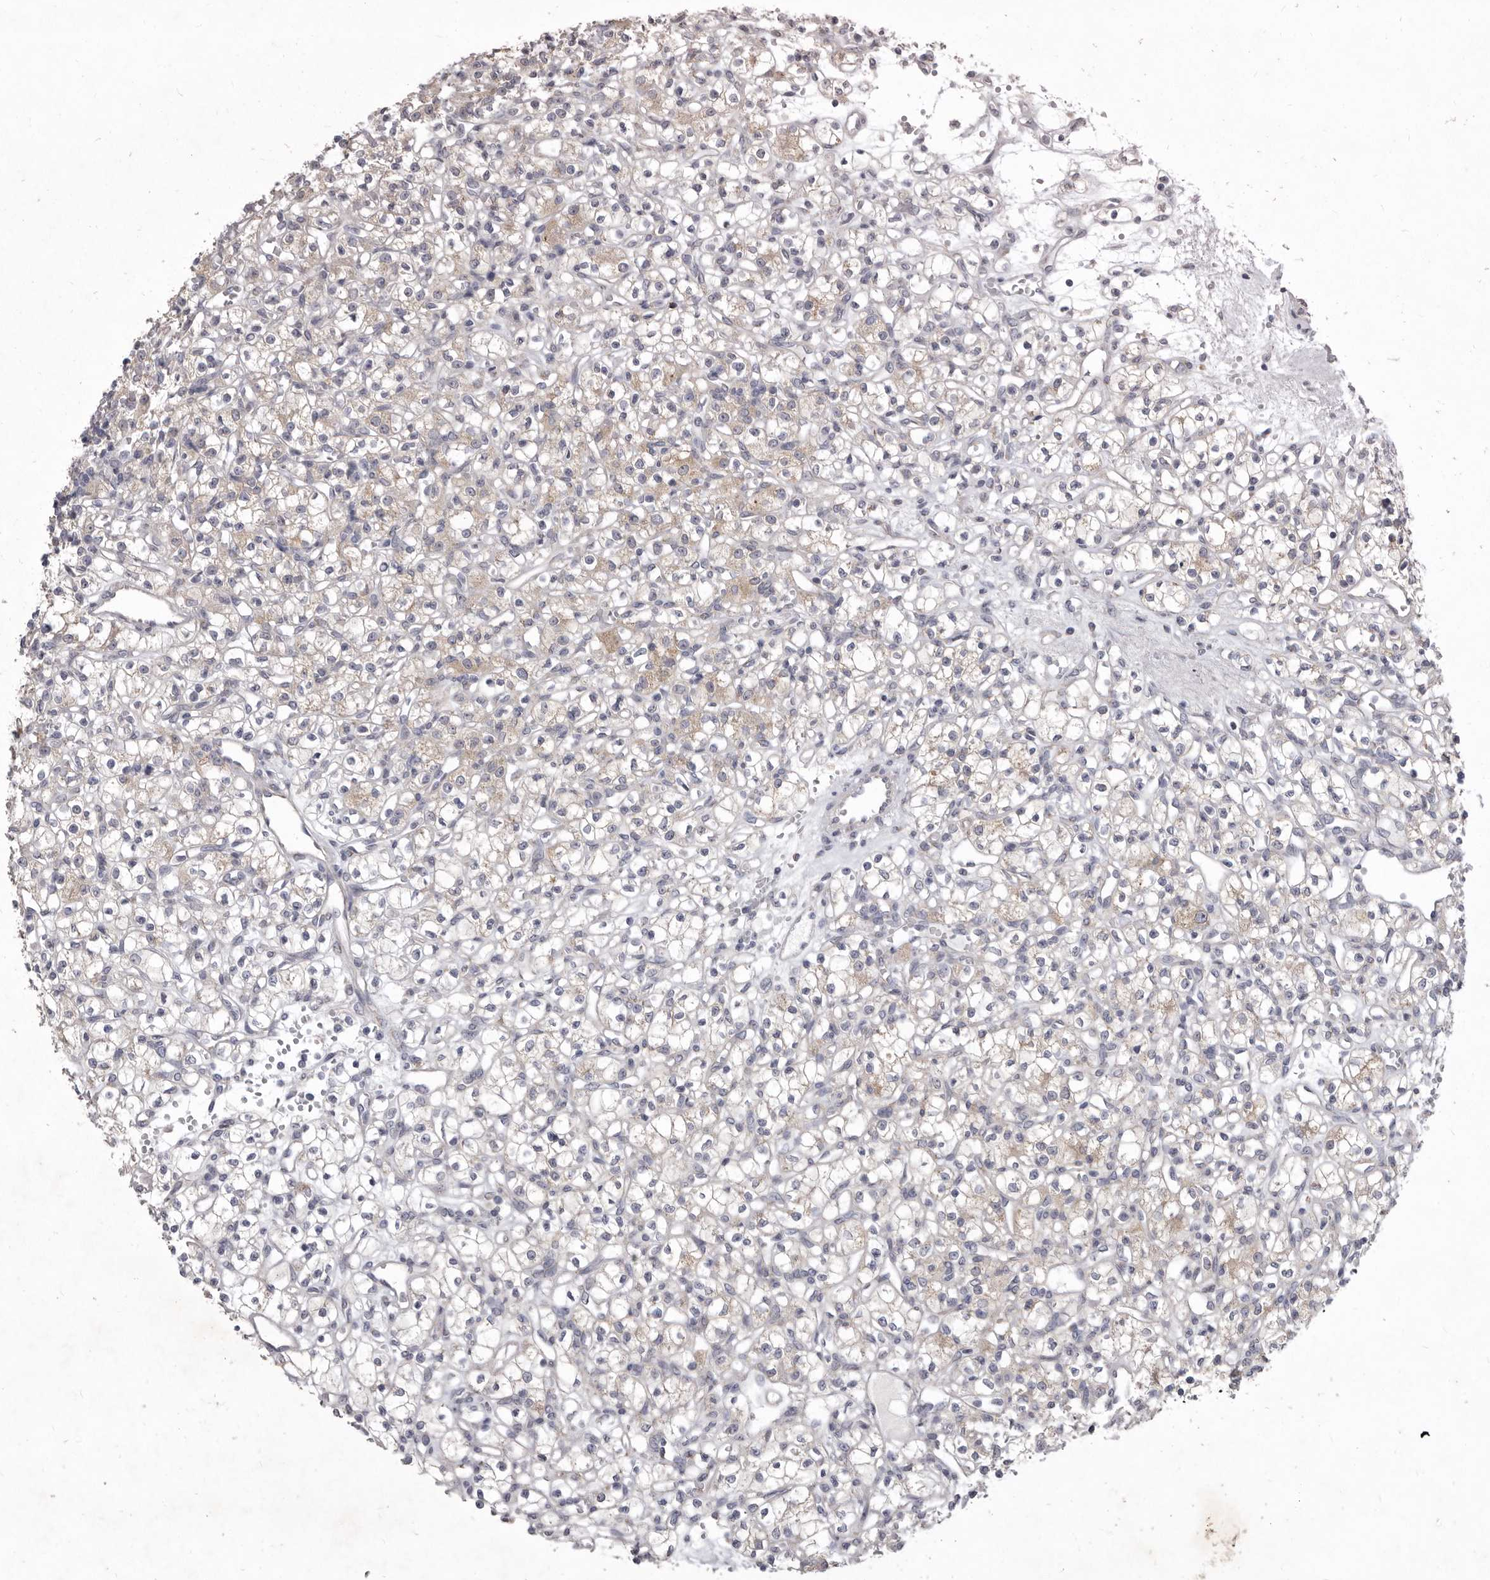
{"staining": {"intensity": "weak", "quantity": ">75%", "location": "cytoplasmic/membranous"}, "tissue": "renal cancer", "cell_type": "Tumor cells", "image_type": "cancer", "snomed": [{"axis": "morphology", "description": "Adenocarcinoma, NOS"}, {"axis": "topography", "description": "Kidney"}], "caption": "Protein expression analysis of human renal cancer (adenocarcinoma) reveals weak cytoplasmic/membranous positivity in about >75% of tumor cells.", "gene": "P2RX6", "patient": {"sex": "female", "age": 59}}